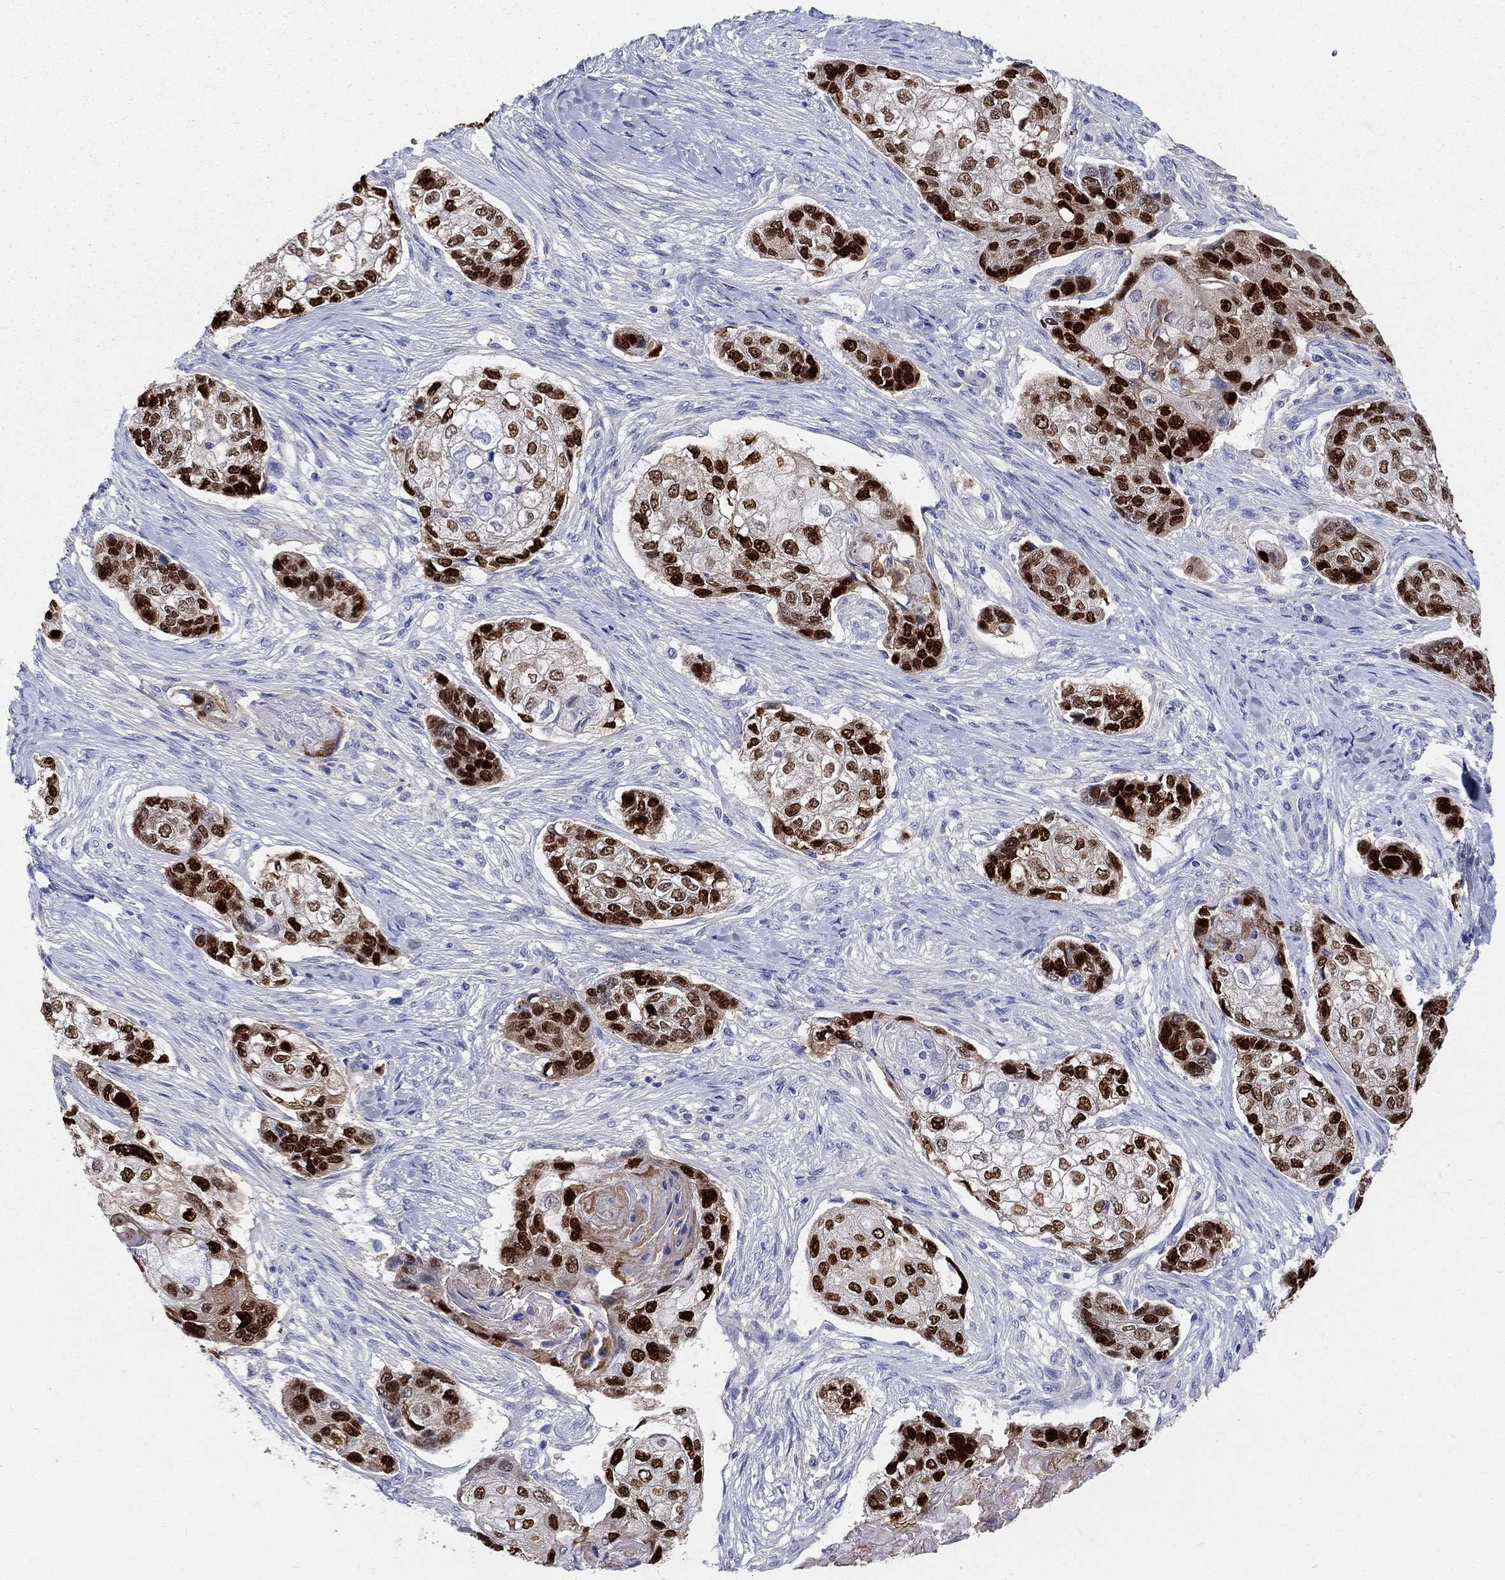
{"staining": {"intensity": "strong", "quantity": ">75%", "location": "nuclear"}, "tissue": "lung cancer", "cell_type": "Tumor cells", "image_type": "cancer", "snomed": [{"axis": "morphology", "description": "Normal tissue, NOS"}, {"axis": "morphology", "description": "Squamous cell carcinoma, NOS"}, {"axis": "topography", "description": "Bronchus"}, {"axis": "topography", "description": "Lung"}], "caption": "Immunohistochemistry (IHC) of human squamous cell carcinoma (lung) demonstrates high levels of strong nuclear staining in about >75% of tumor cells.", "gene": "SOX2", "patient": {"sex": "male", "age": 69}}